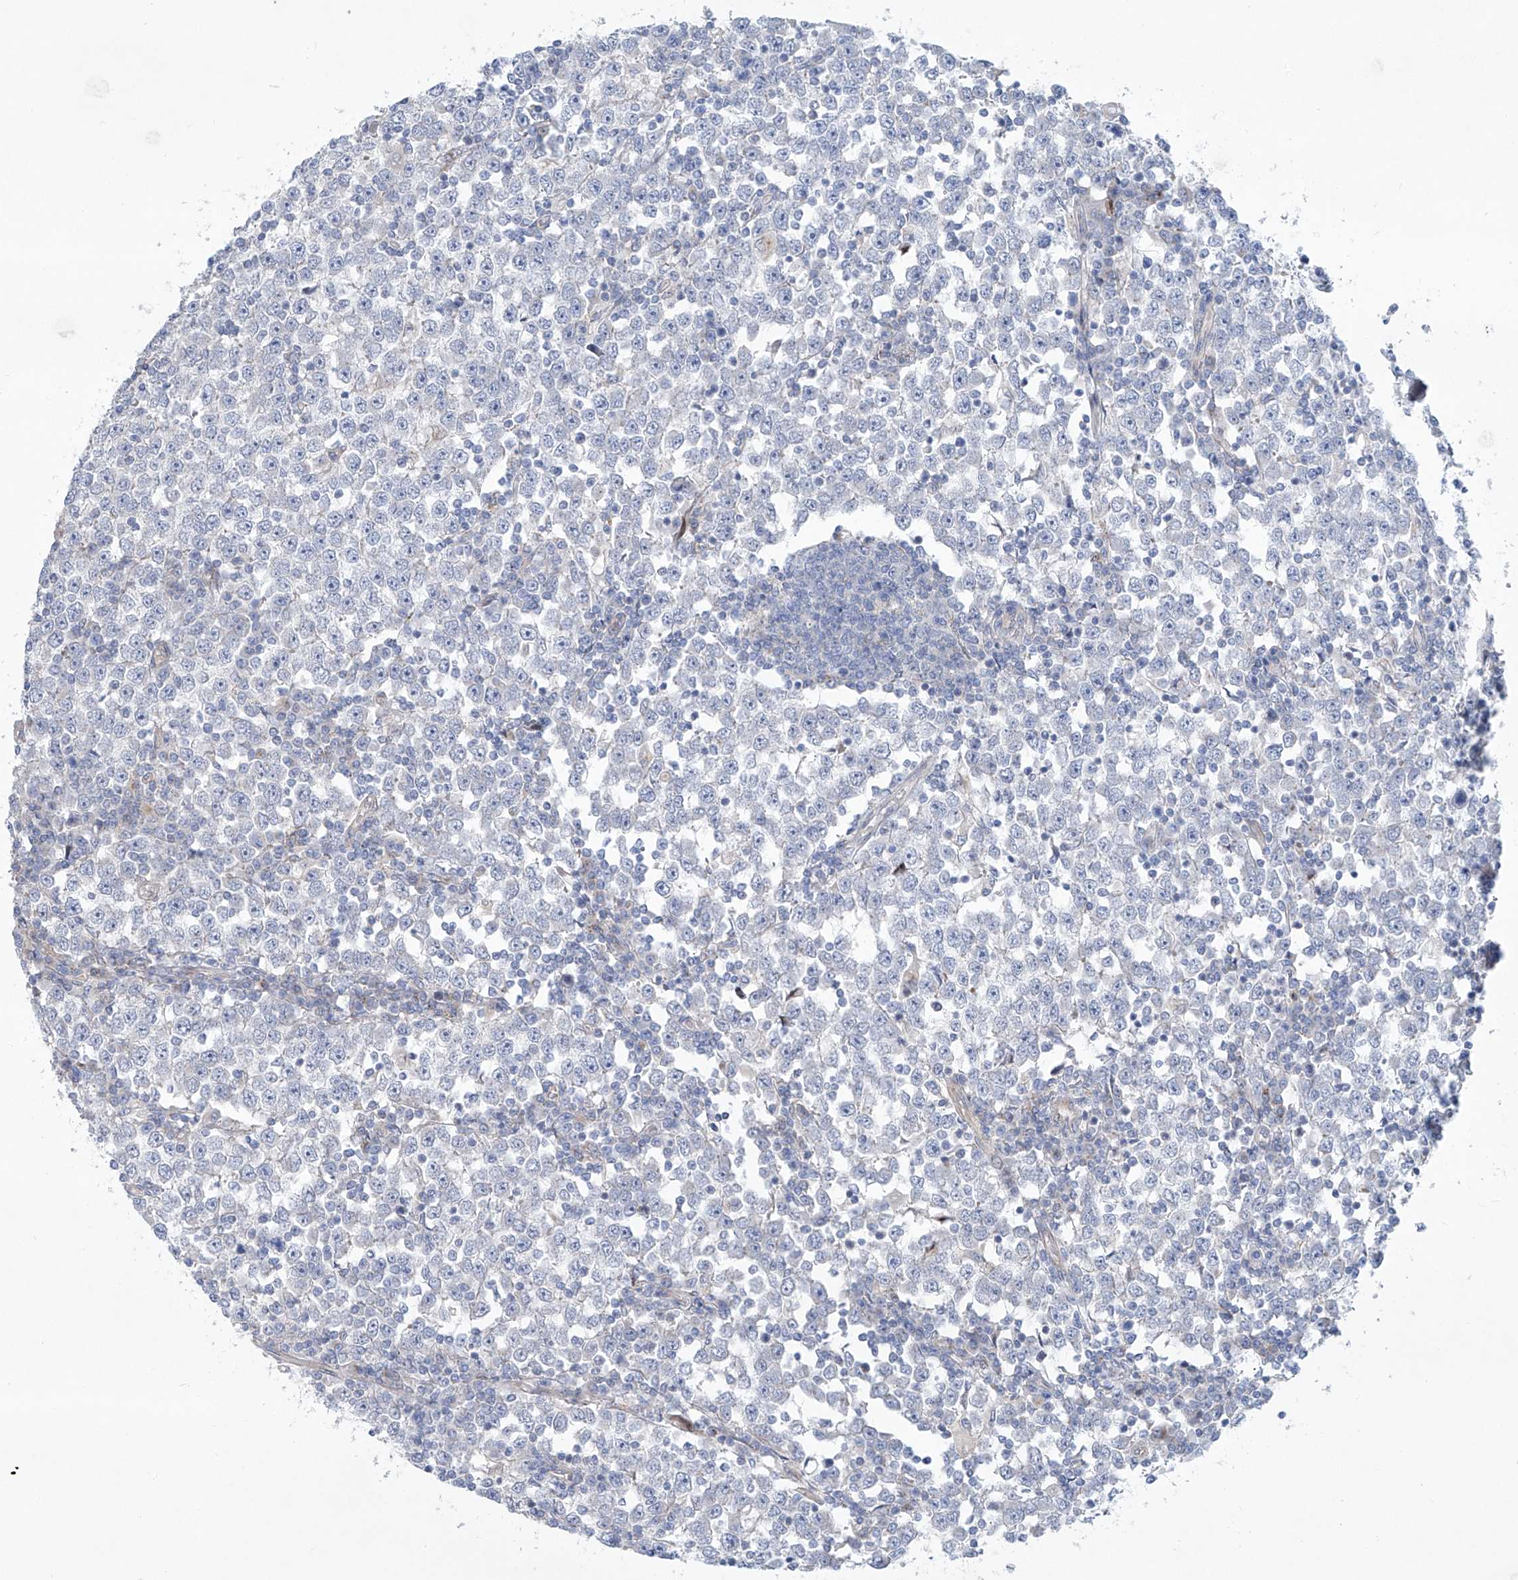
{"staining": {"intensity": "negative", "quantity": "none", "location": "none"}, "tissue": "testis cancer", "cell_type": "Tumor cells", "image_type": "cancer", "snomed": [{"axis": "morphology", "description": "Seminoma, NOS"}, {"axis": "topography", "description": "Testis"}], "caption": "Human seminoma (testis) stained for a protein using IHC exhibits no positivity in tumor cells.", "gene": "KLC4", "patient": {"sex": "male", "age": 65}}